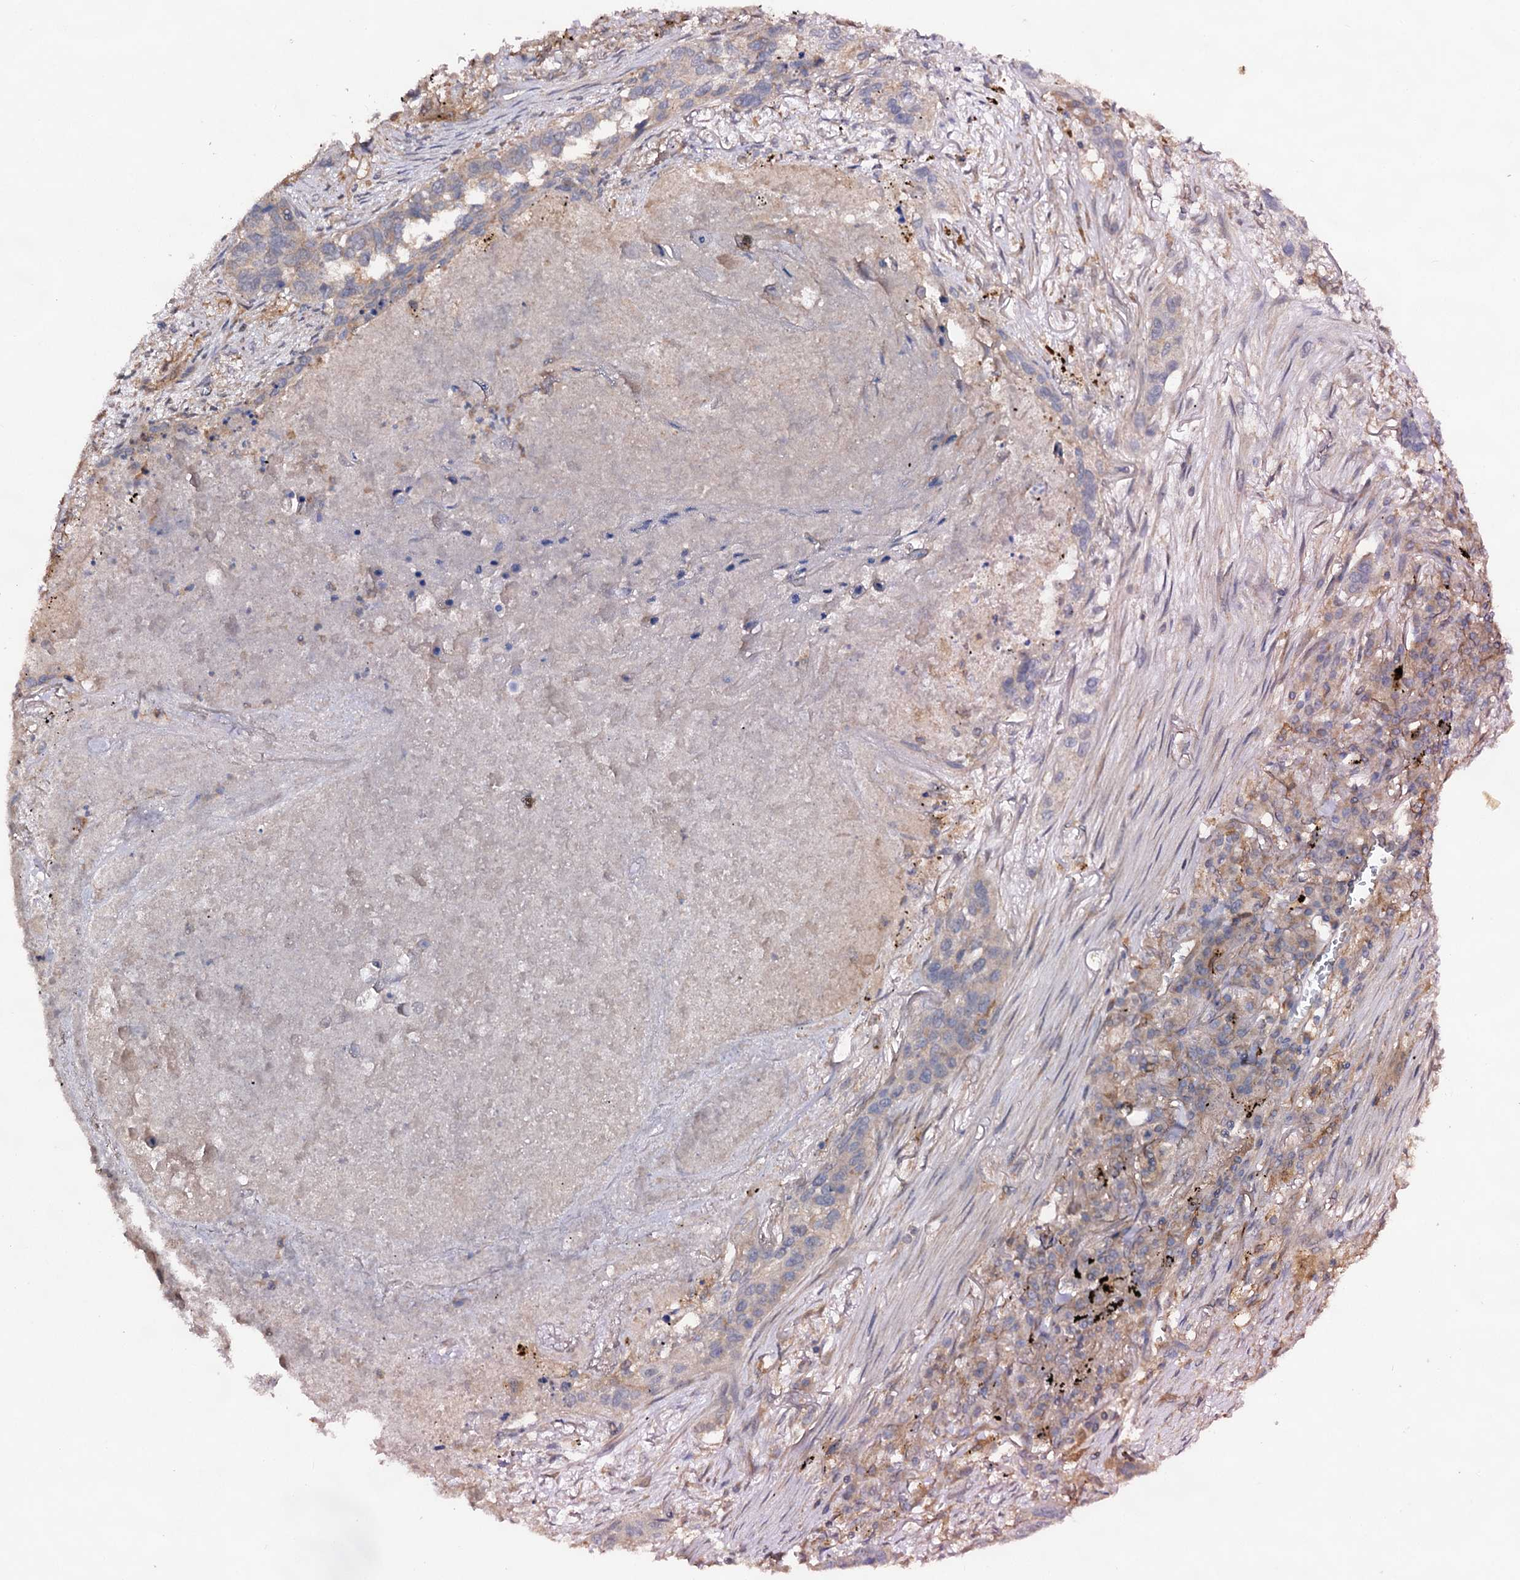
{"staining": {"intensity": "negative", "quantity": "none", "location": "none"}, "tissue": "lung cancer", "cell_type": "Tumor cells", "image_type": "cancer", "snomed": [{"axis": "morphology", "description": "Squamous cell carcinoma, NOS"}, {"axis": "topography", "description": "Lung"}], "caption": "High magnification brightfield microscopy of squamous cell carcinoma (lung) stained with DAB (3,3'-diaminobenzidine) (brown) and counterstained with hematoxylin (blue): tumor cells show no significant expression.", "gene": "VPS29", "patient": {"sex": "female", "age": 63}}